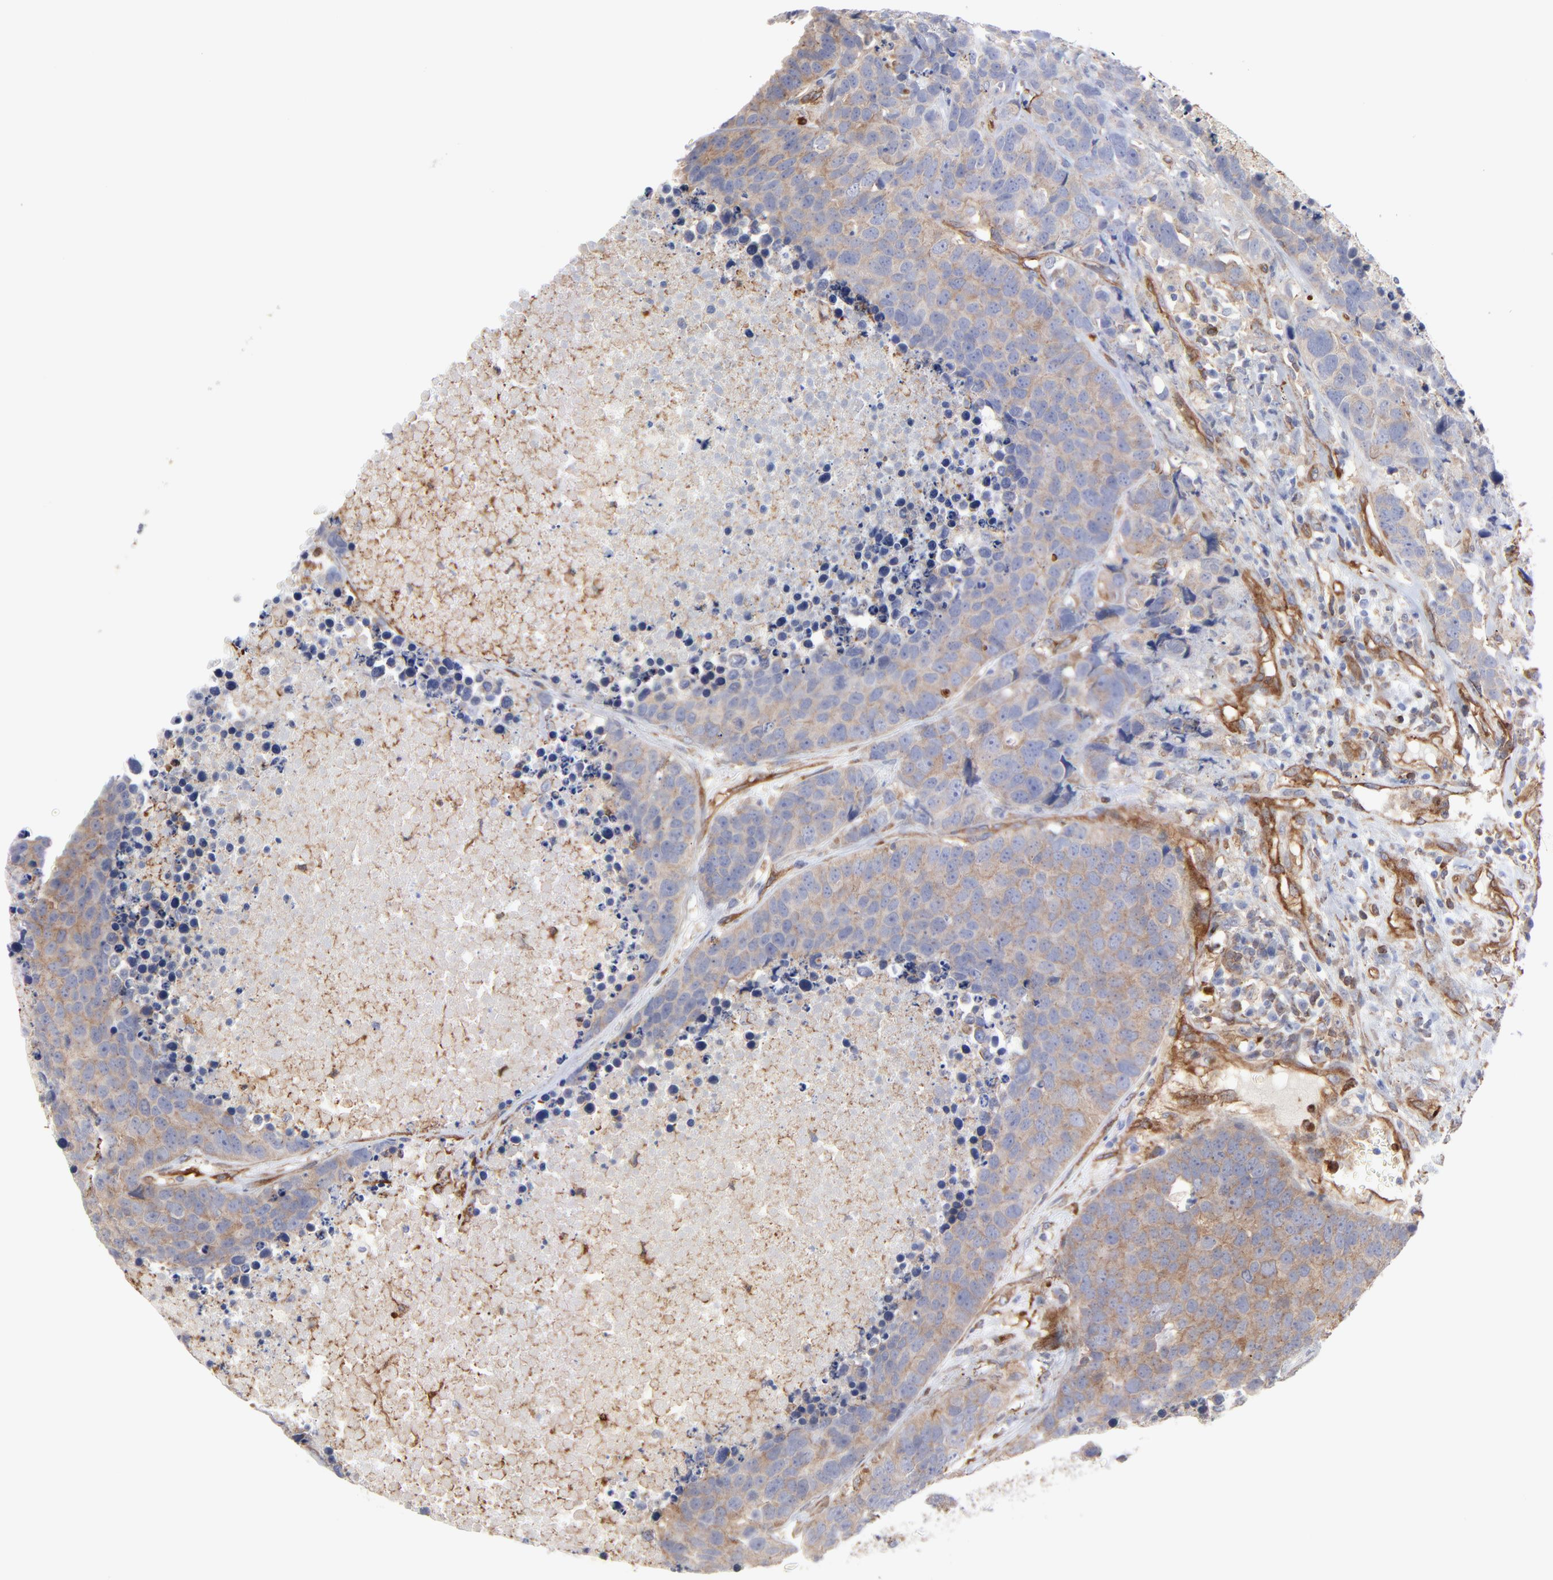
{"staining": {"intensity": "weak", "quantity": ">75%", "location": "cytoplasmic/membranous"}, "tissue": "carcinoid", "cell_type": "Tumor cells", "image_type": "cancer", "snomed": [{"axis": "morphology", "description": "Carcinoid, malignant, NOS"}, {"axis": "topography", "description": "Lung"}], "caption": "An immunohistochemistry photomicrograph of tumor tissue is shown. Protein staining in brown labels weak cytoplasmic/membranous positivity in carcinoid (malignant) within tumor cells.", "gene": "PXN", "patient": {"sex": "male", "age": 60}}